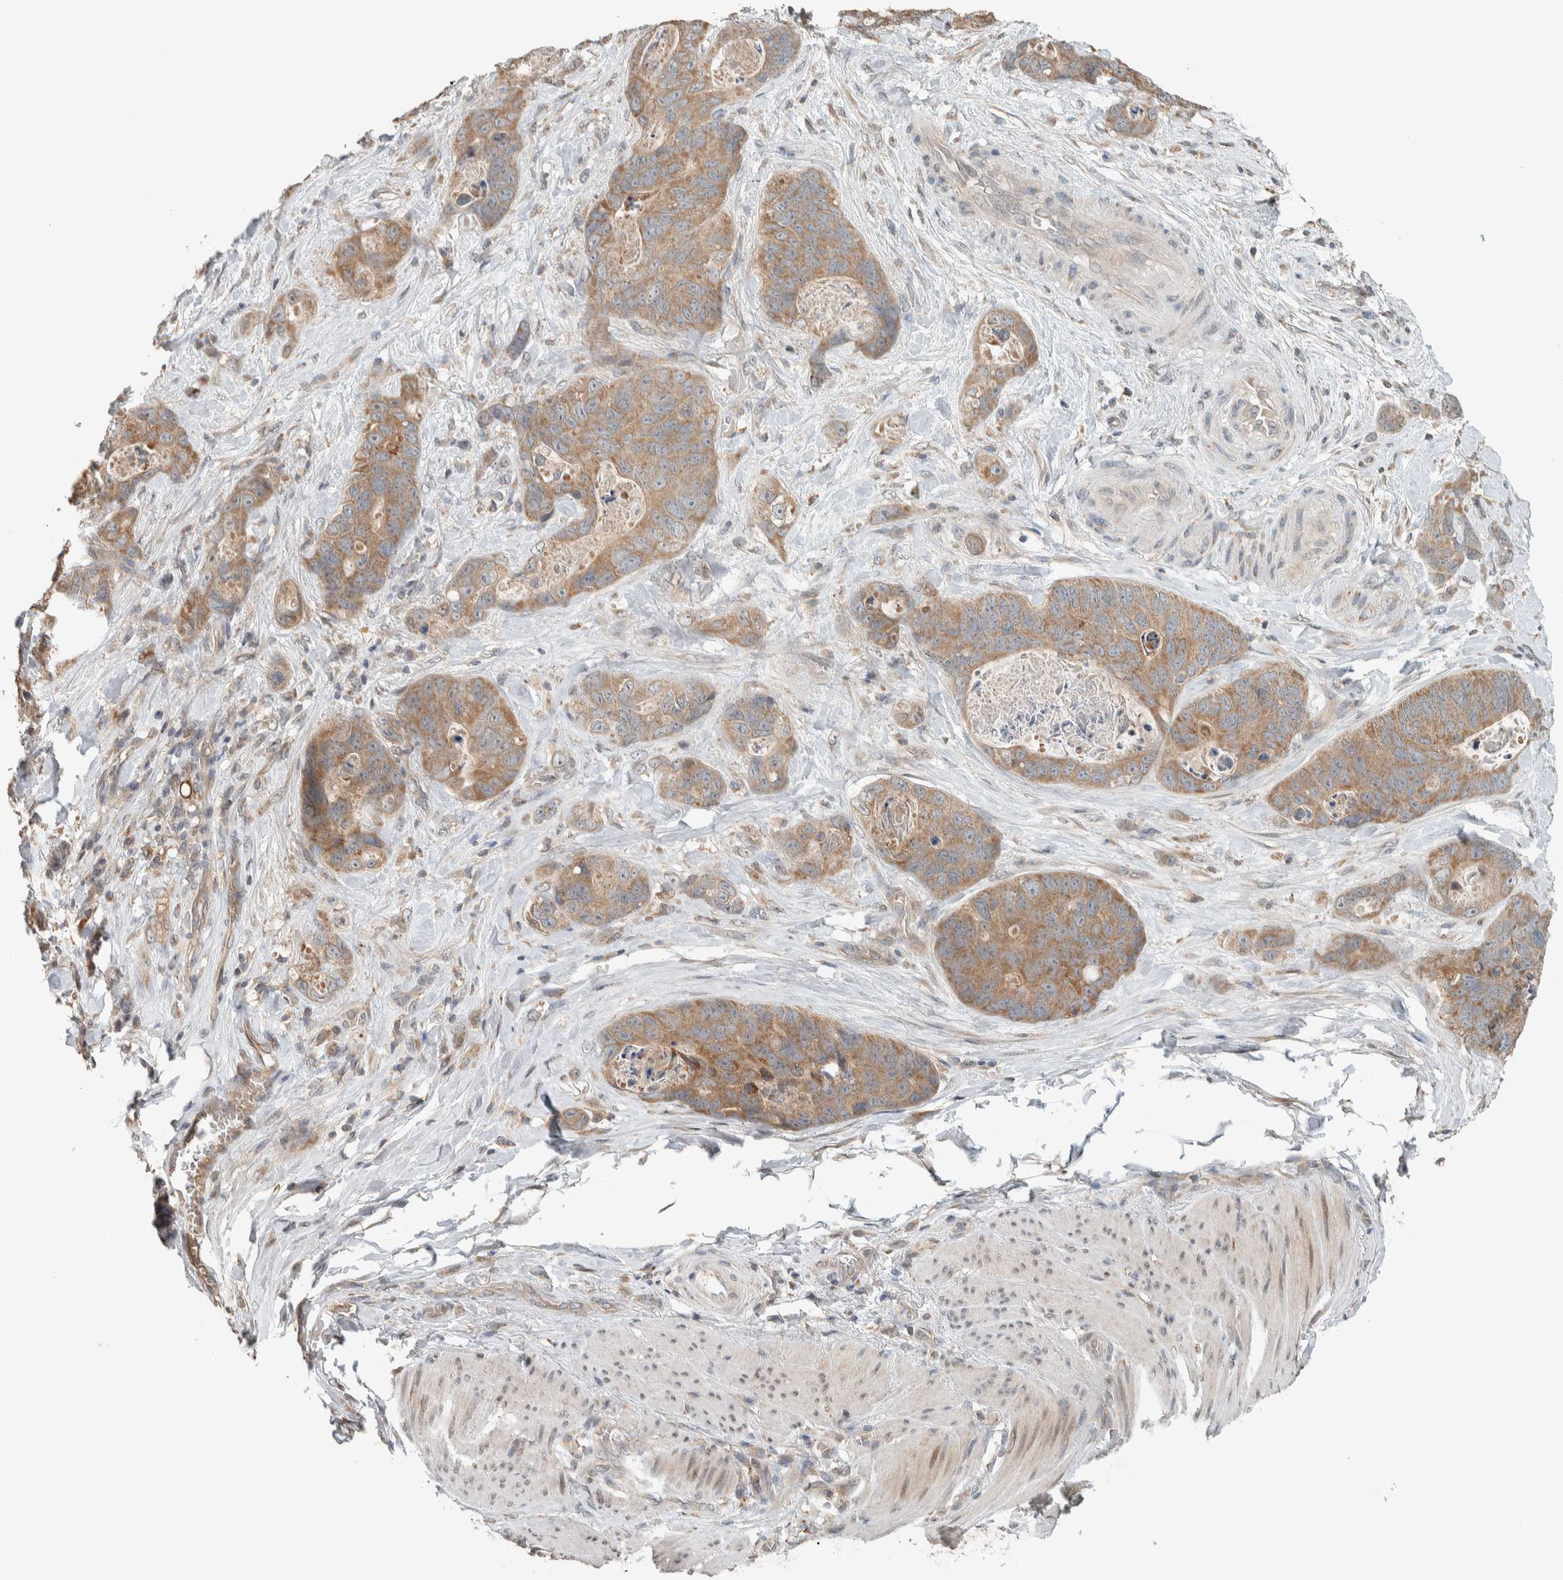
{"staining": {"intensity": "moderate", "quantity": ">75%", "location": "cytoplasmic/membranous"}, "tissue": "stomach cancer", "cell_type": "Tumor cells", "image_type": "cancer", "snomed": [{"axis": "morphology", "description": "Normal tissue, NOS"}, {"axis": "morphology", "description": "Adenocarcinoma, NOS"}, {"axis": "topography", "description": "Stomach"}], "caption": "DAB immunohistochemical staining of stomach adenocarcinoma demonstrates moderate cytoplasmic/membranous protein positivity in approximately >75% of tumor cells.", "gene": "NBR1", "patient": {"sex": "female", "age": 89}}